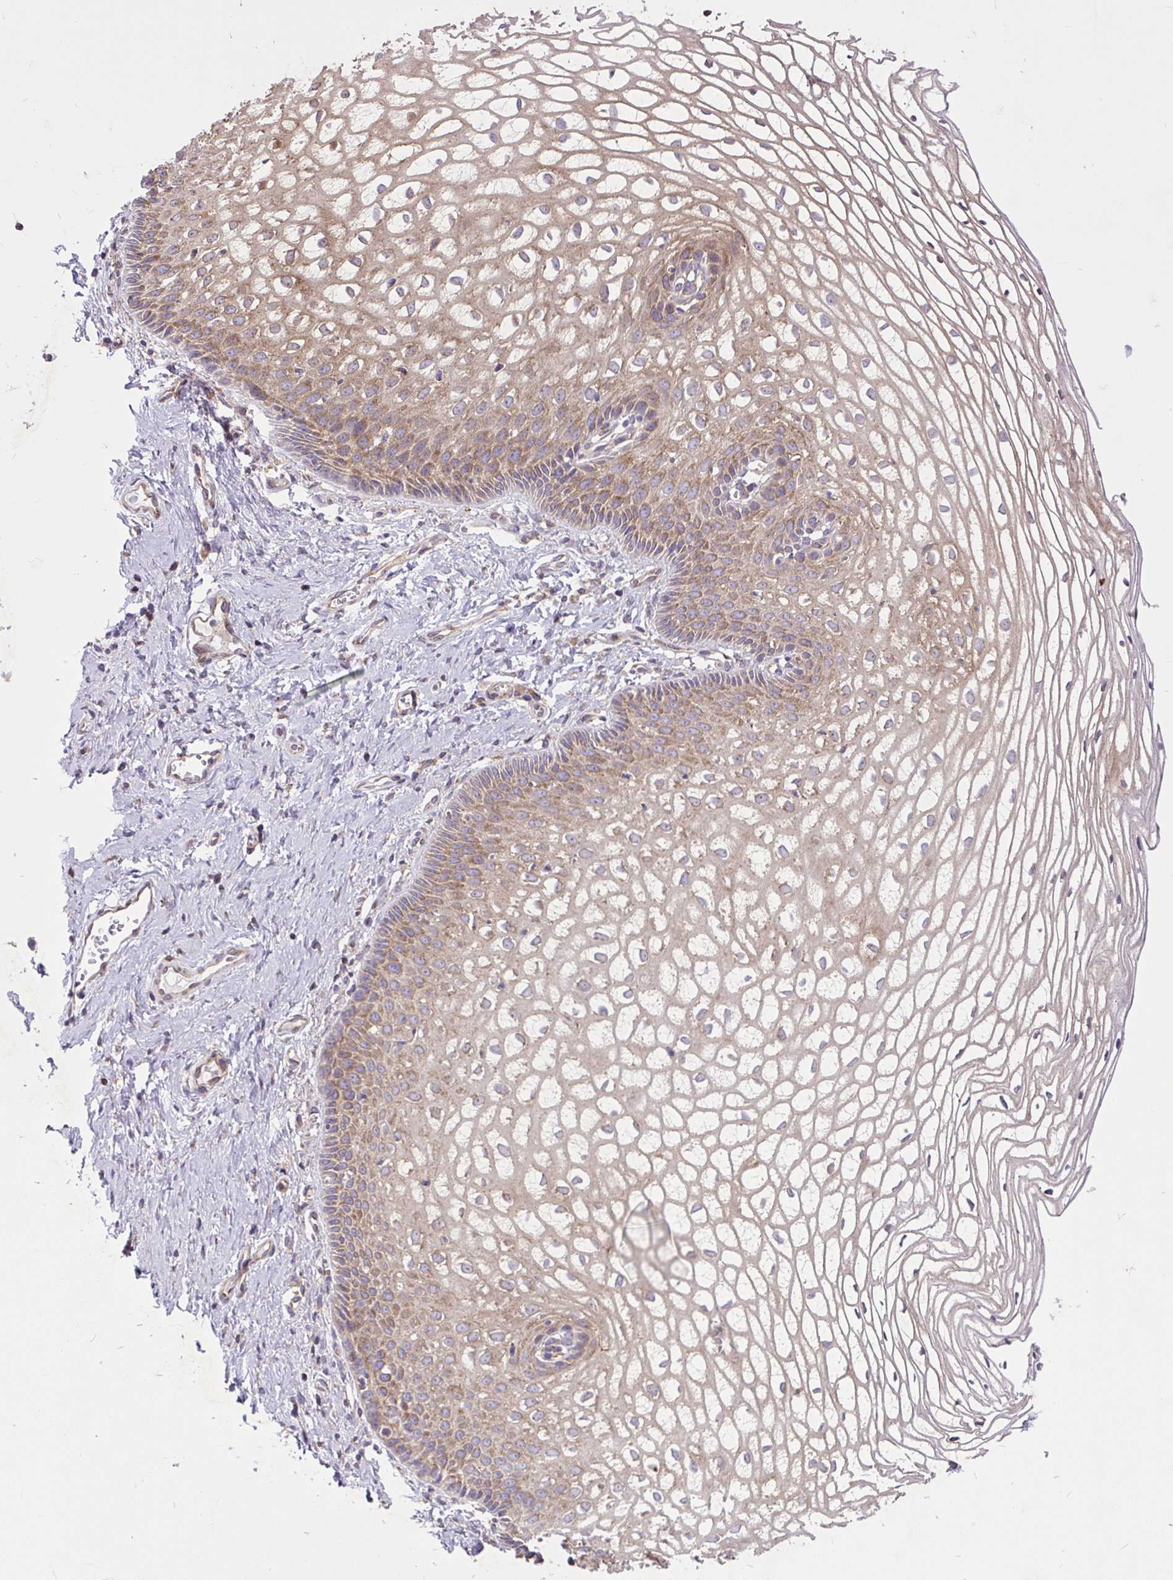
{"staining": {"intensity": "weak", "quantity": "25%-75%", "location": "cytoplasmic/membranous"}, "tissue": "cervix", "cell_type": "Glandular cells", "image_type": "normal", "snomed": [{"axis": "morphology", "description": "Normal tissue, NOS"}, {"axis": "topography", "description": "Cervix"}], "caption": "Glandular cells exhibit weak cytoplasmic/membranous positivity in approximately 25%-75% of cells in normal cervix.", "gene": "TRIM17", "patient": {"sex": "female", "age": 36}}